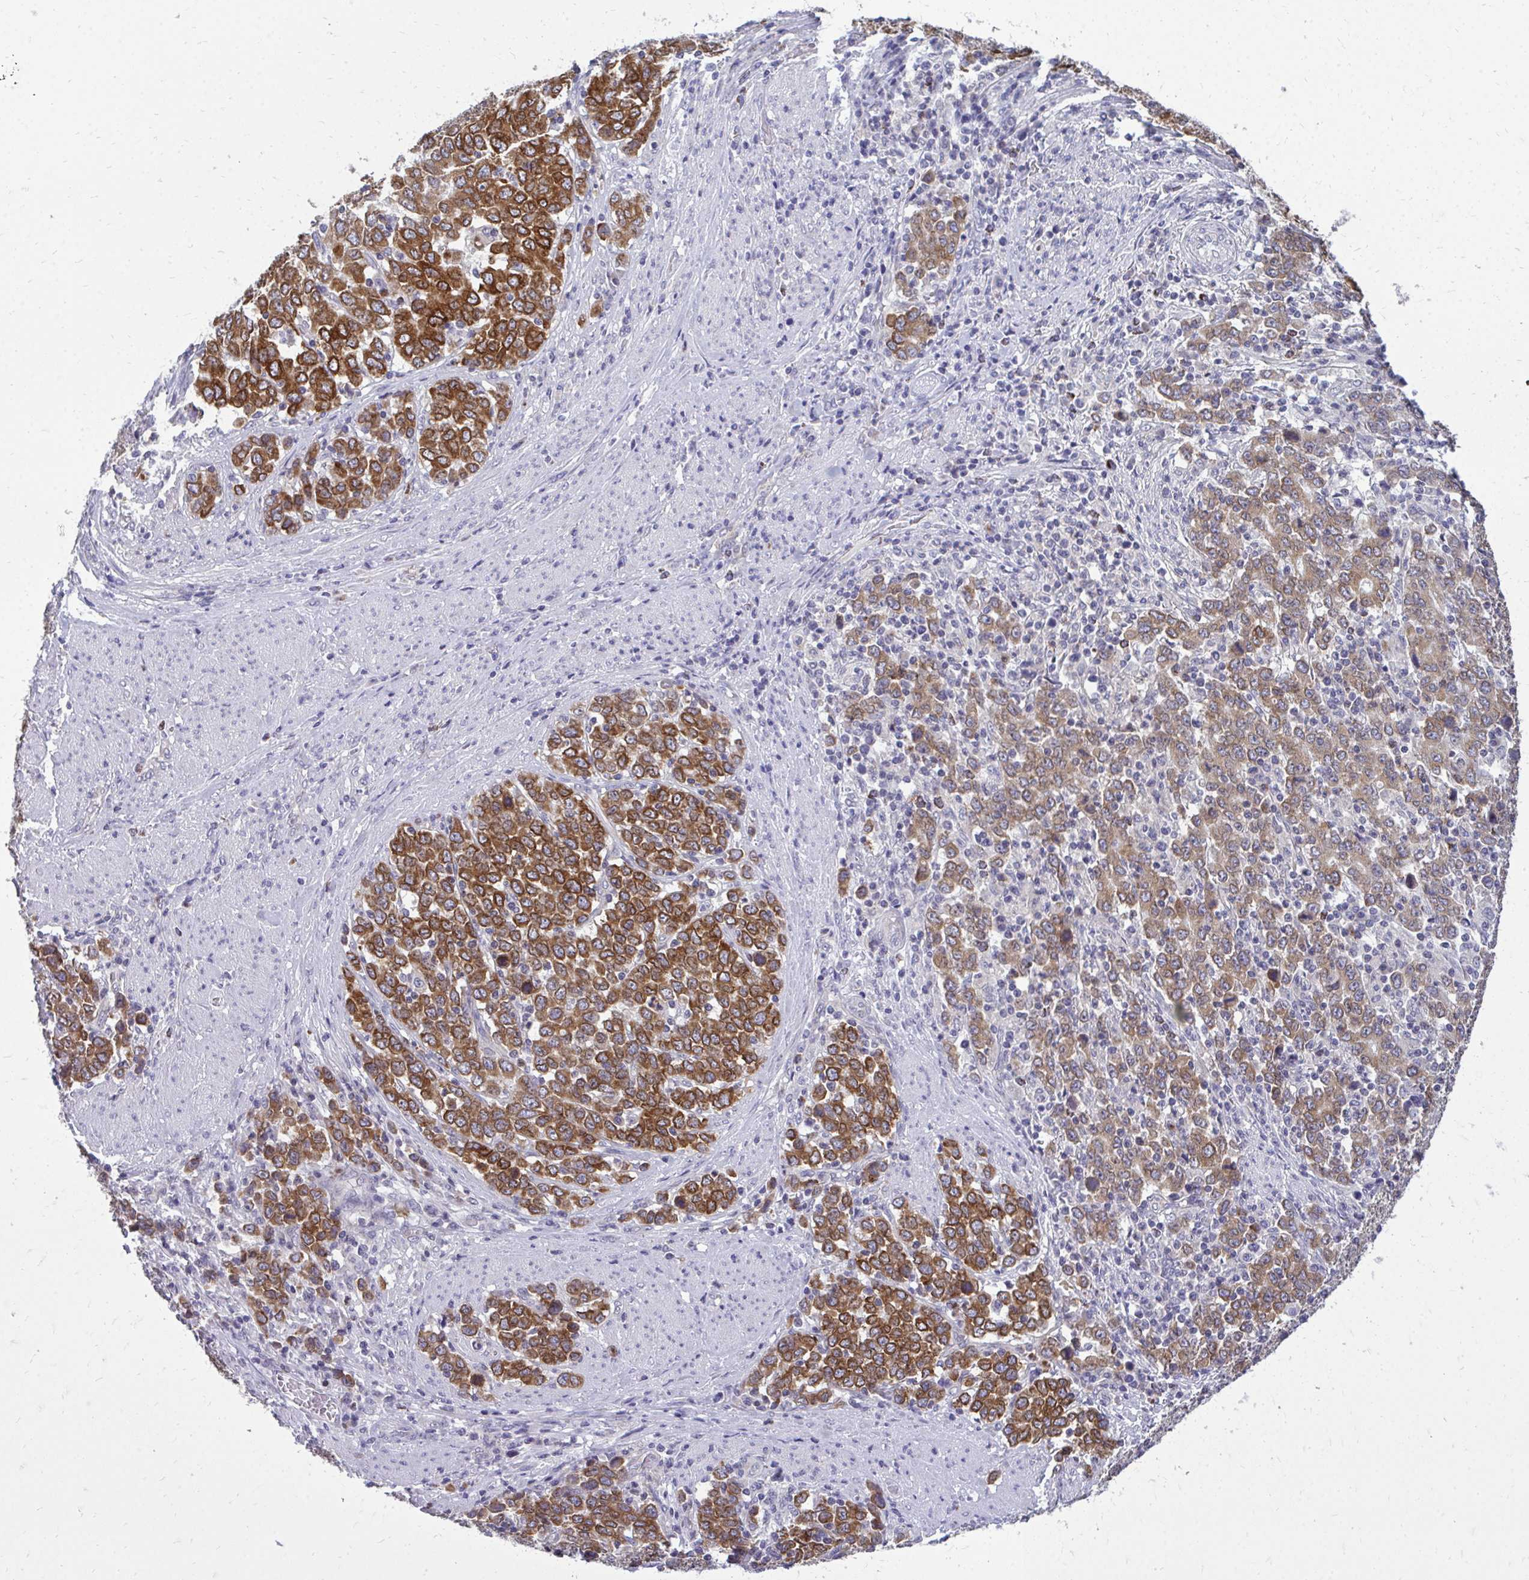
{"staining": {"intensity": "moderate", "quantity": ">75%", "location": "cytoplasmic/membranous"}, "tissue": "stomach cancer", "cell_type": "Tumor cells", "image_type": "cancer", "snomed": [{"axis": "morphology", "description": "Adenocarcinoma, NOS"}, {"axis": "topography", "description": "Stomach, upper"}], "caption": "This photomicrograph exhibits immunohistochemistry staining of adenocarcinoma (stomach), with medium moderate cytoplasmic/membranous staining in approximately >75% of tumor cells.", "gene": "ACSL5", "patient": {"sex": "male", "age": 69}}